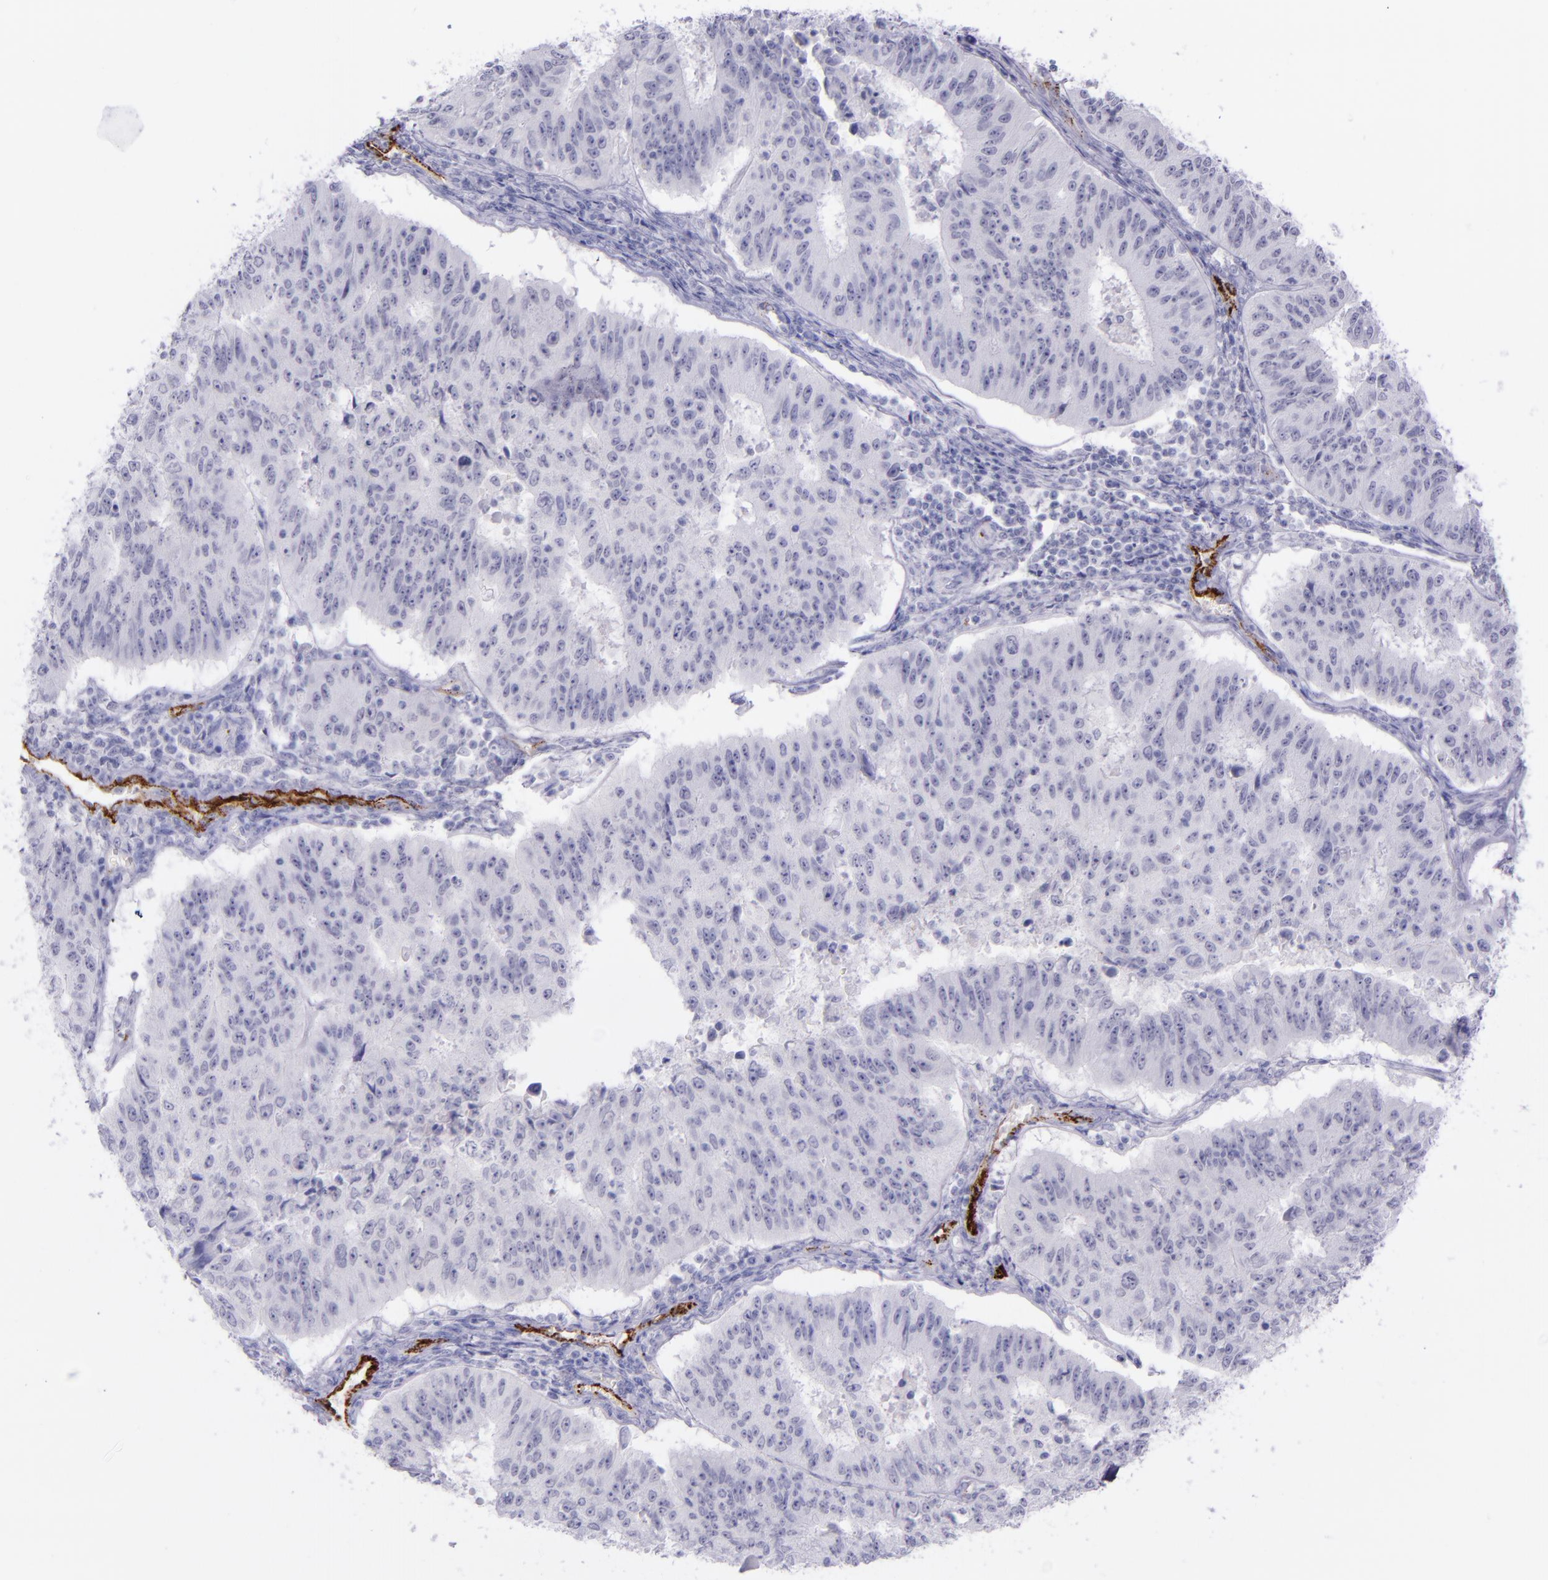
{"staining": {"intensity": "negative", "quantity": "none", "location": "none"}, "tissue": "endometrial cancer", "cell_type": "Tumor cells", "image_type": "cancer", "snomed": [{"axis": "morphology", "description": "Adenocarcinoma, NOS"}, {"axis": "topography", "description": "Endometrium"}], "caption": "Immunohistochemistry (IHC) of human endometrial cancer (adenocarcinoma) displays no positivity in tumor cells.", "gene": "SELE", "patient": {"sex": "female", "age": 42}}